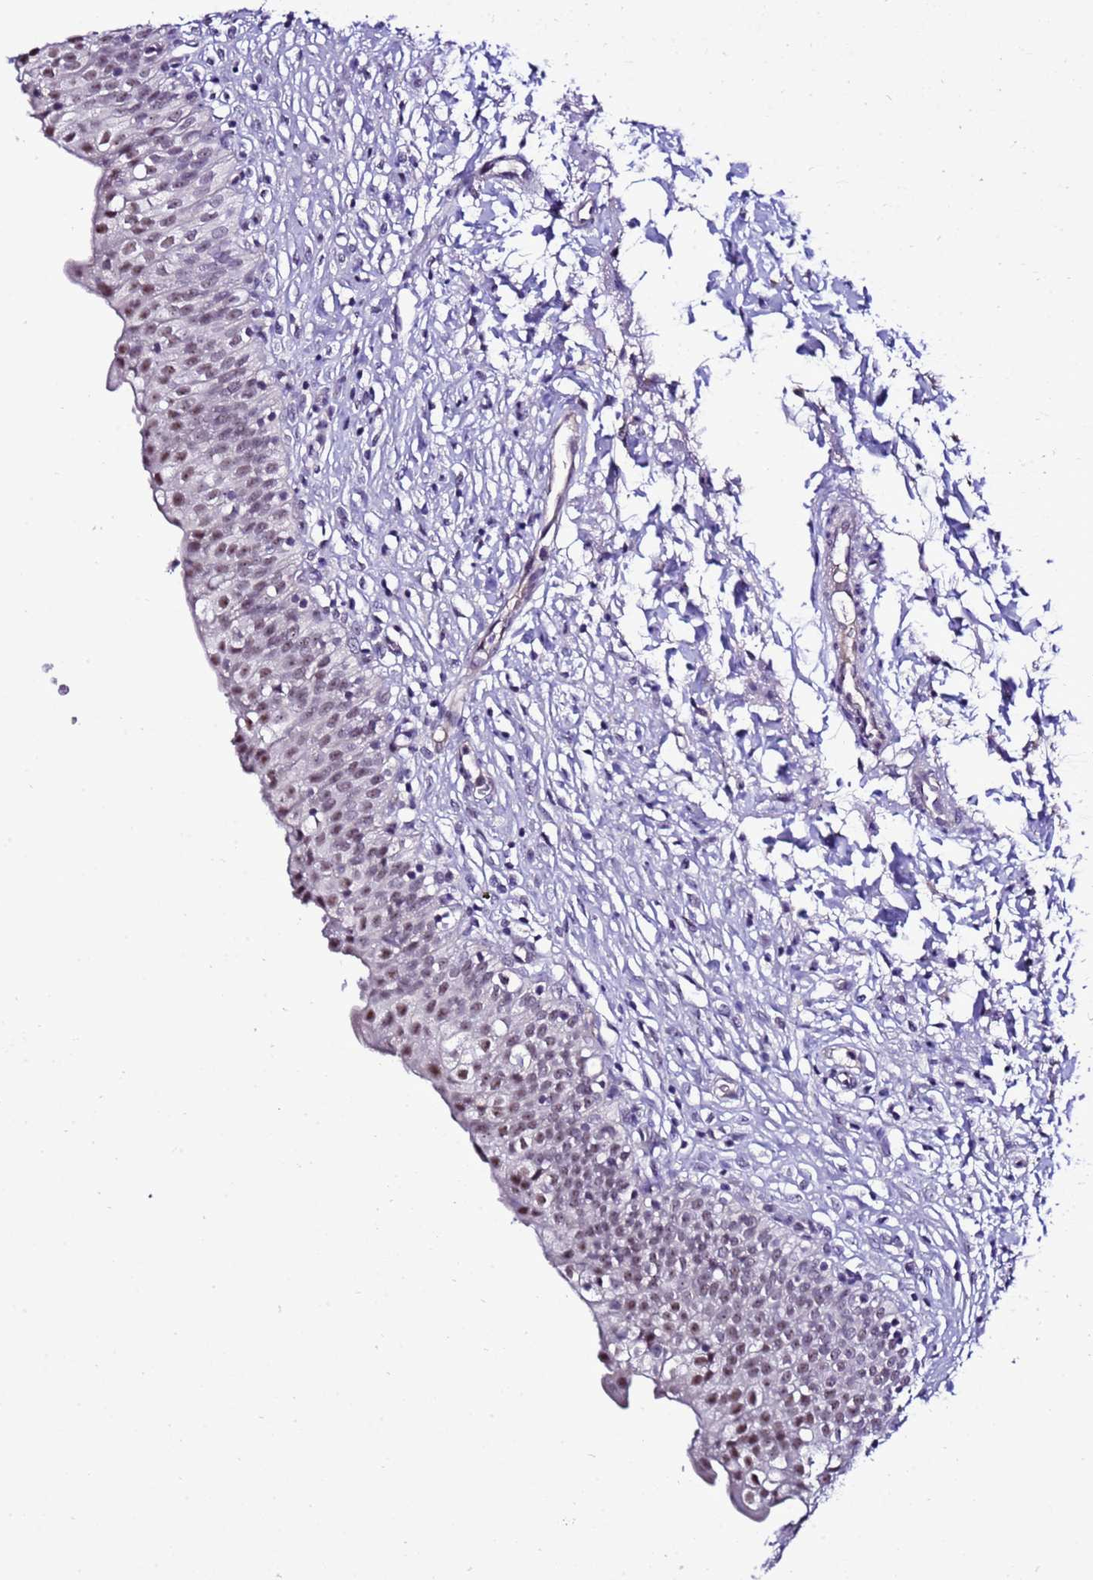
{"staining": {"intensity": "moderate", "quantity": "25%-75%", "location": "nuclear"}, "tissue": "urinary bladder", "cell_type": "Urothelial cells", "image_type": "normal", "snomed": [{"axis": "morphology", "description": "Normal tissue, NOS"}, {"axis": "topography", "description": "Urinary bladder"}], "caption": "Human urinary bladder stained for a protein (brown) exhibits moderate nuclear positive positivity in approximately 25%-75% of urothelial cells.", "gene": "C19orf47", "patient": {"sex": "male", "age": 55}}